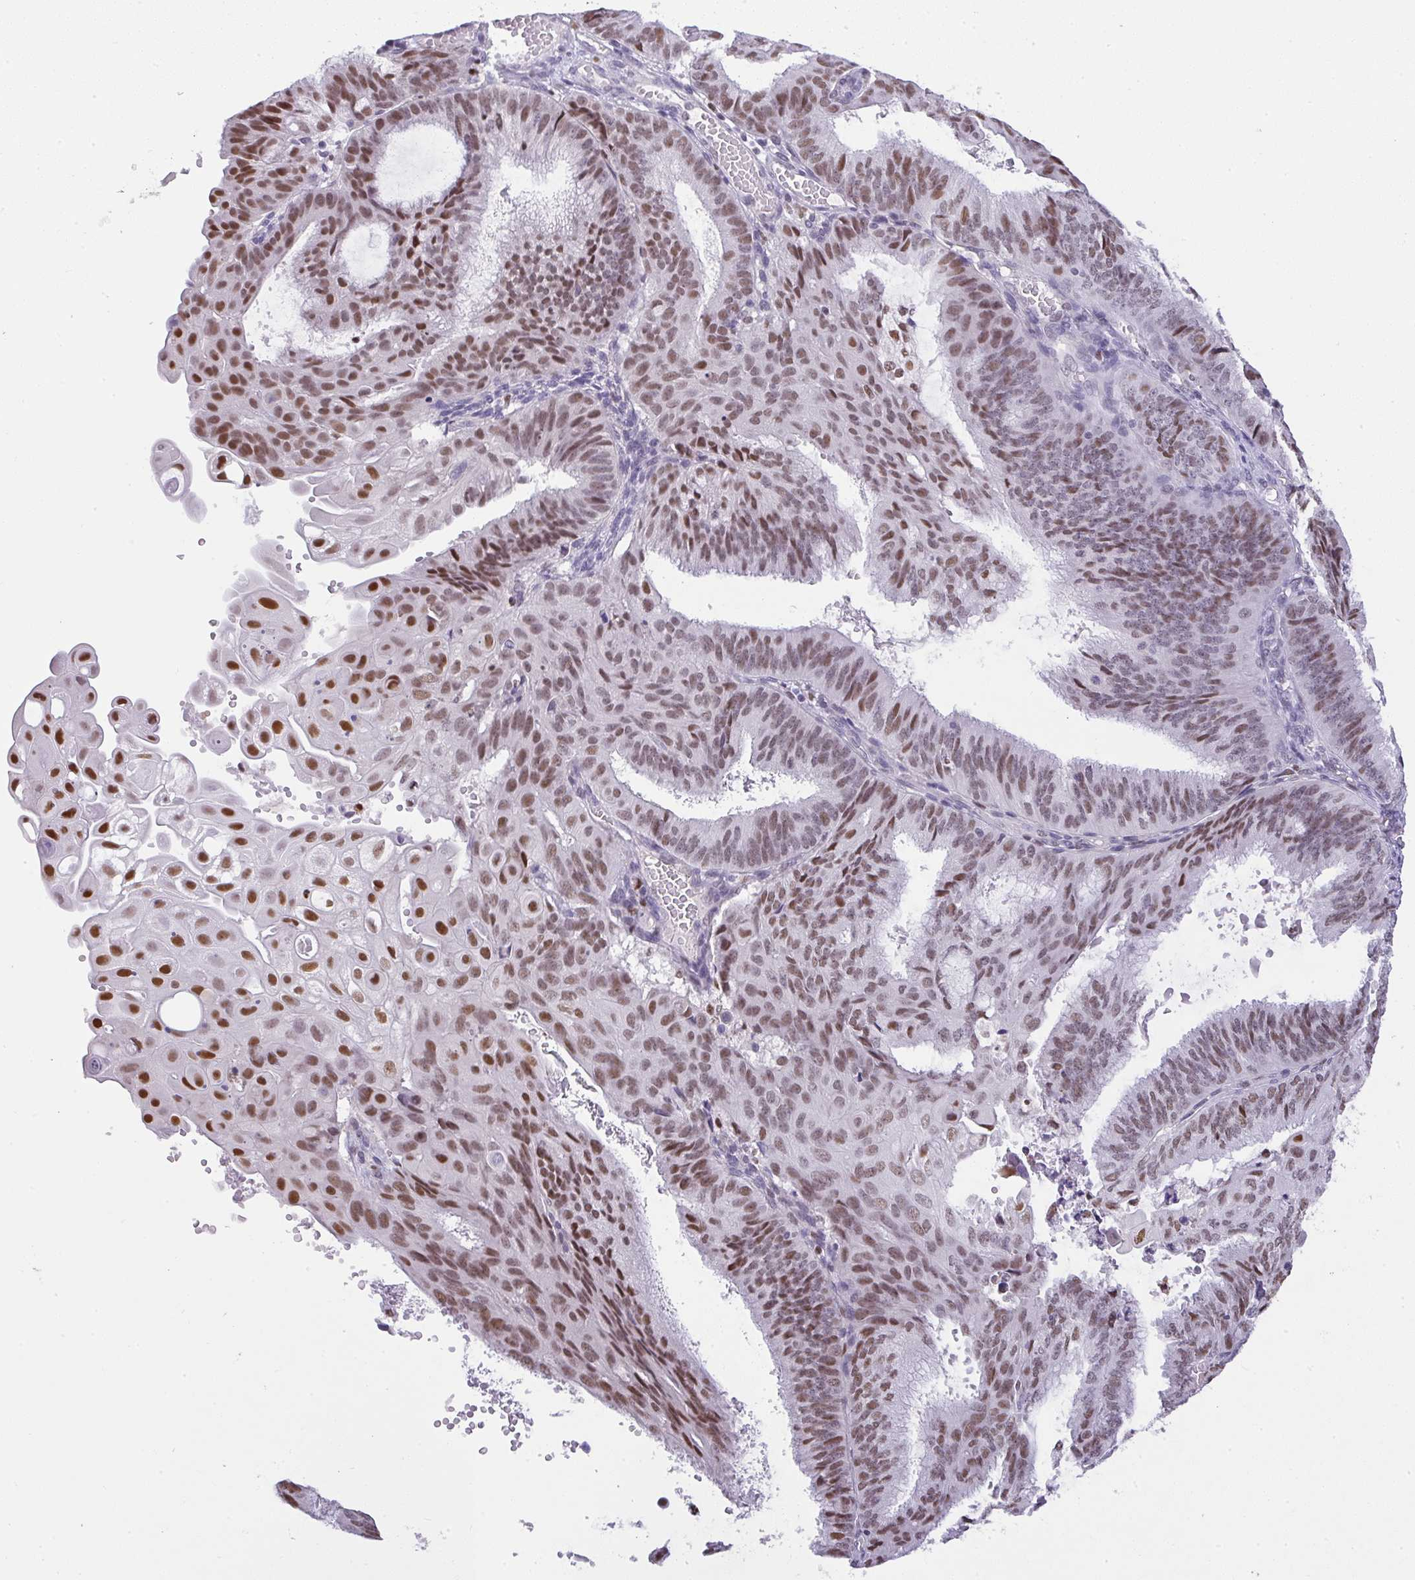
{"staining": {"intensity": "moderate", "quantity": ">75%", "location": "nuclear"}, "tissue": "endometrial cancer", "cell_type": "Tumor cells", "image_type": "cancer", "snomed": [{"axis": "morphology", "description": "Adenocarcinoma, NOS"}, {"axis": "topography", "description": "Endometrium"}], "caption": "This photomicrograph exhibits immunohistochemistry staining of endometrial cancer (adenocarcinoma), with medium moderate nuclear expression in about >75% of tumor cells.", "gene": "BBX", "patient": {"sex": "female", "age": 49}}